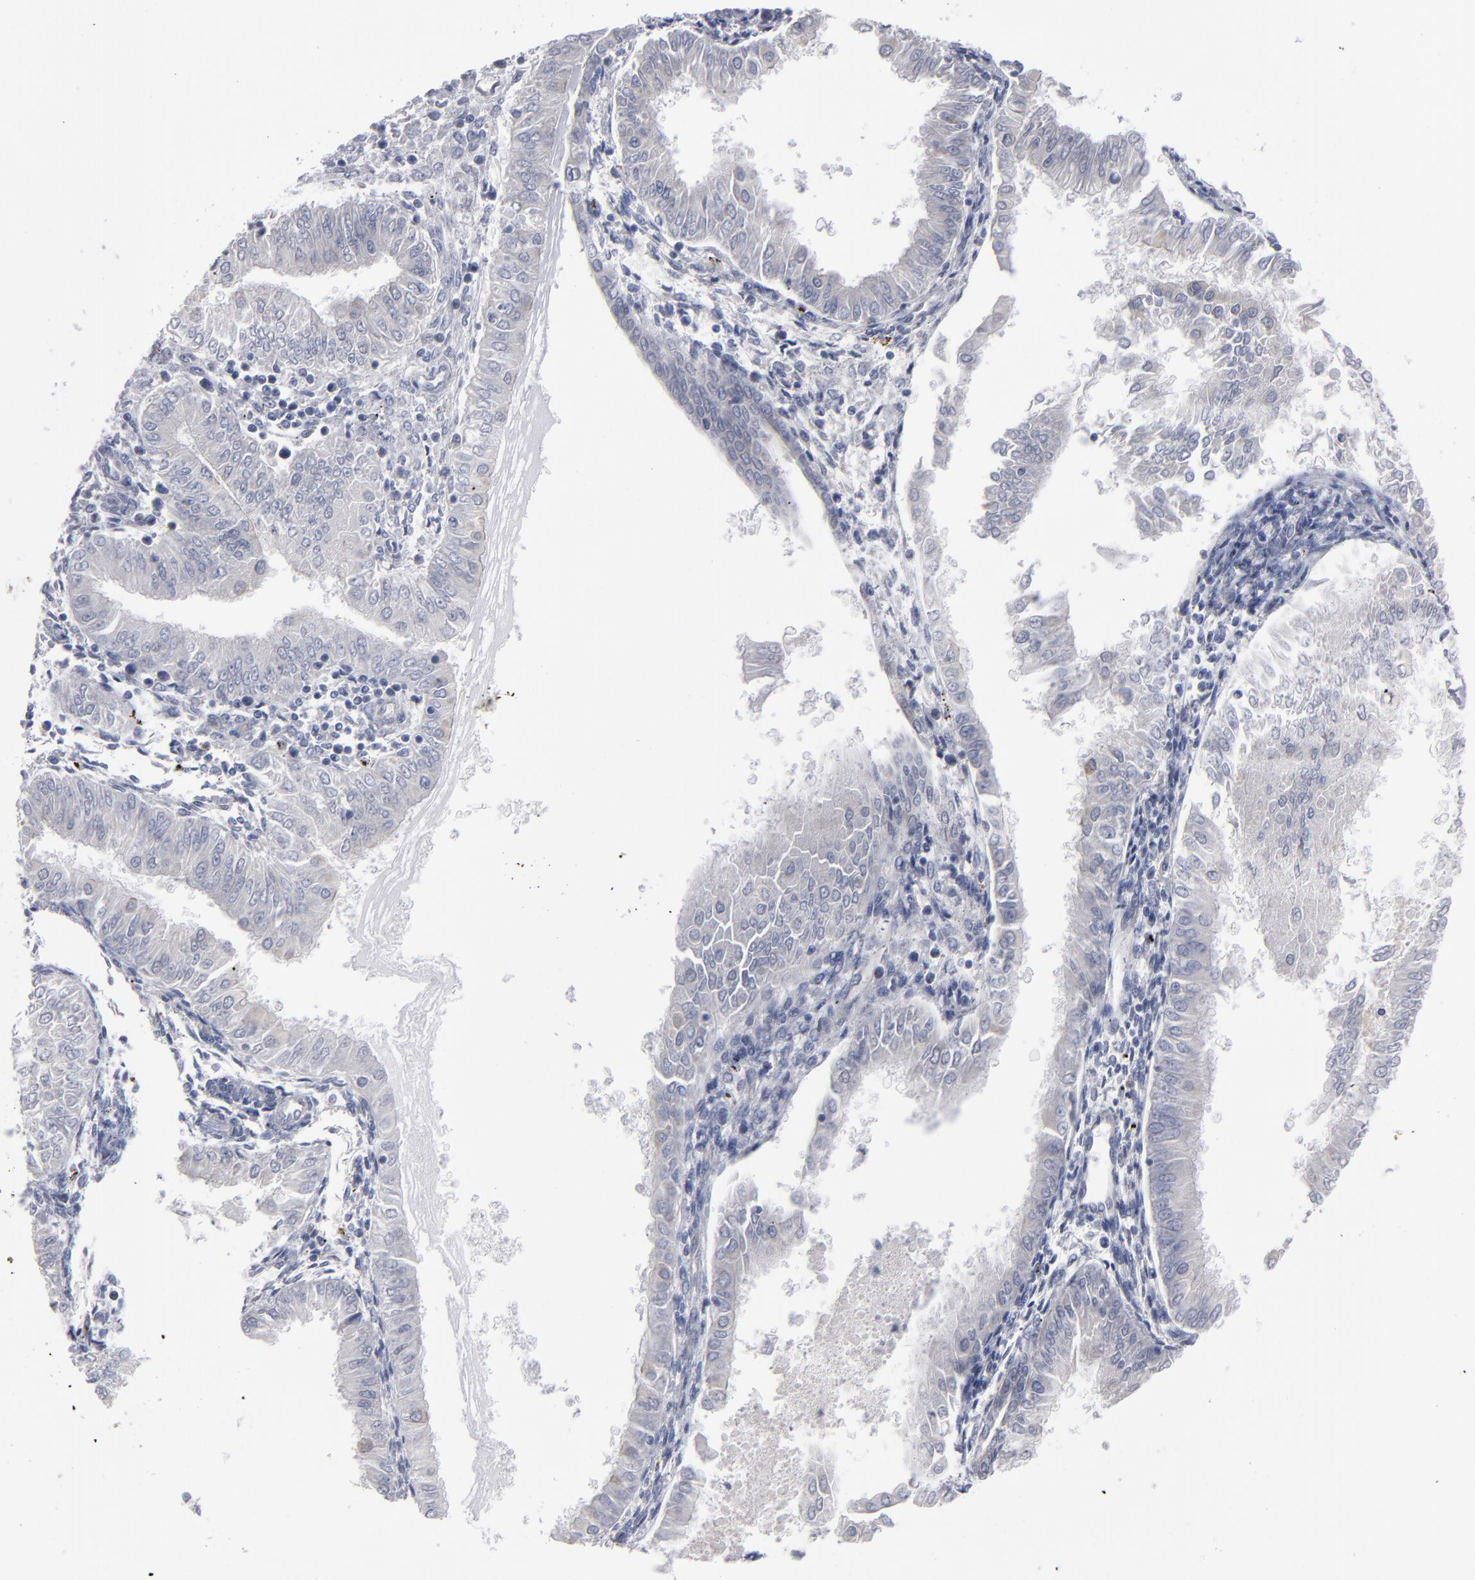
{"staining": {"intensity": "weak", "quantity": "<25%", "location": "cytoplasmic/membranous"}, "tissue": "endometrial cancer", "cell_type": "Tumor cells", "image_type": "cancer", "snomed": [{"axis": "morphology", "description": "Adenocarcinoma, NOS"}, {"axis": "topography", "description": "Endometrium"}], "caption": "Immunohistochemical staining of human endometrial cancer (adenocarcinoma) shows no significant positivity in tumor cells.", "gene": "ZNF175", "patient": {"sex": "female", "age": 53}}